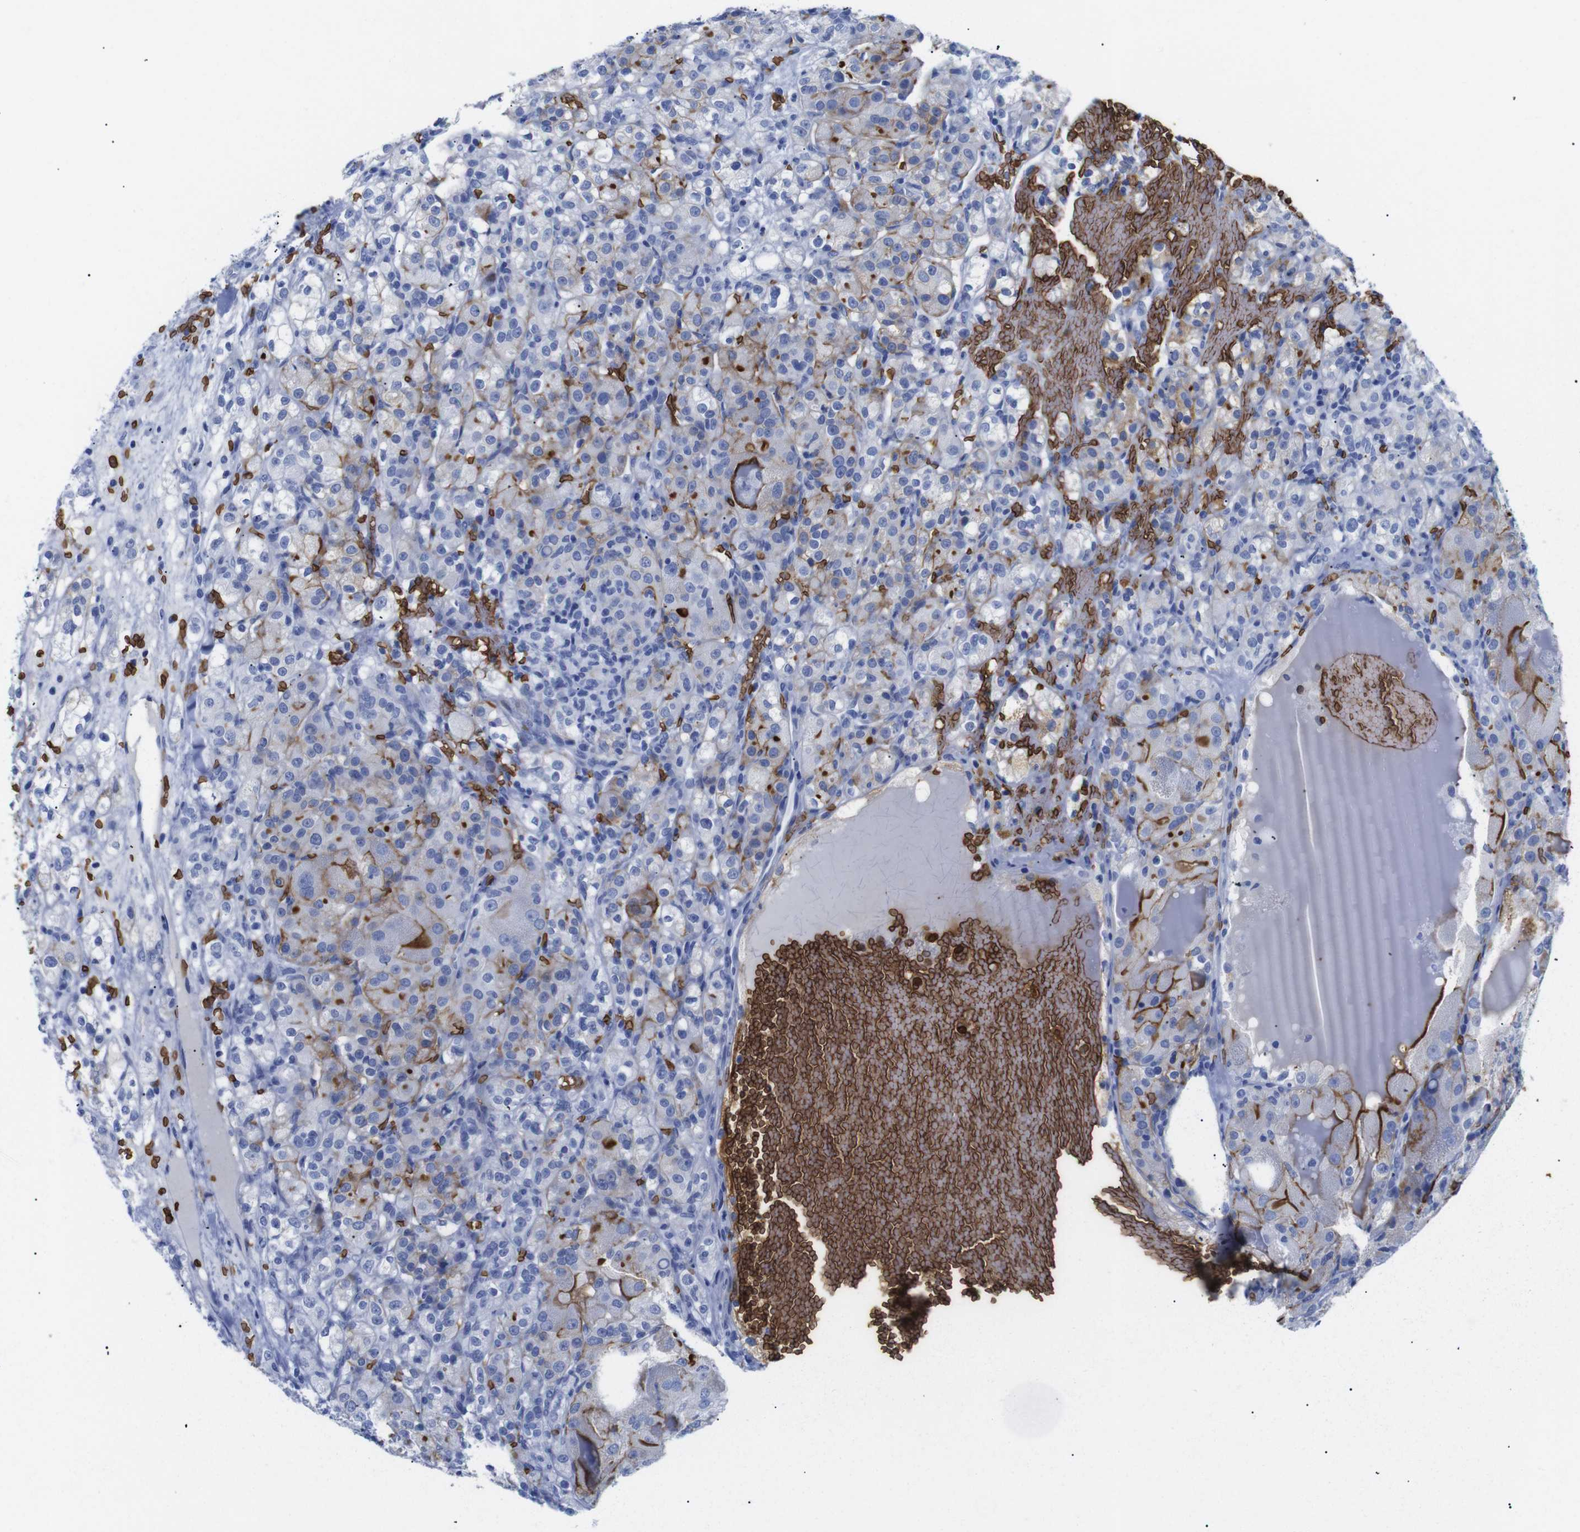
{"staining": {"intensity": "moderate", "quantity": "<25%", "location": "cytoplasmic/membranous"}, "tissue": "renal cancer", "cell_type": "Tumor cells", "image_type": "cancer", "snomed": [{"axis": "morphology", "description": "Normal tissue, NOS"}, {"axis": "morphology", "description": "Adenocarcinoma, NOS"}, {"axis": "topography", "description": "Kidney"}], "caption": "Immunohistochemical staining of adenocarcinoma (renal) exhibits moderate cytoplasmic/membranous protein expression in about <25% of tumor cells.", "gene": "S1PR2", "patient": {"sex": "male", "age": 61}}